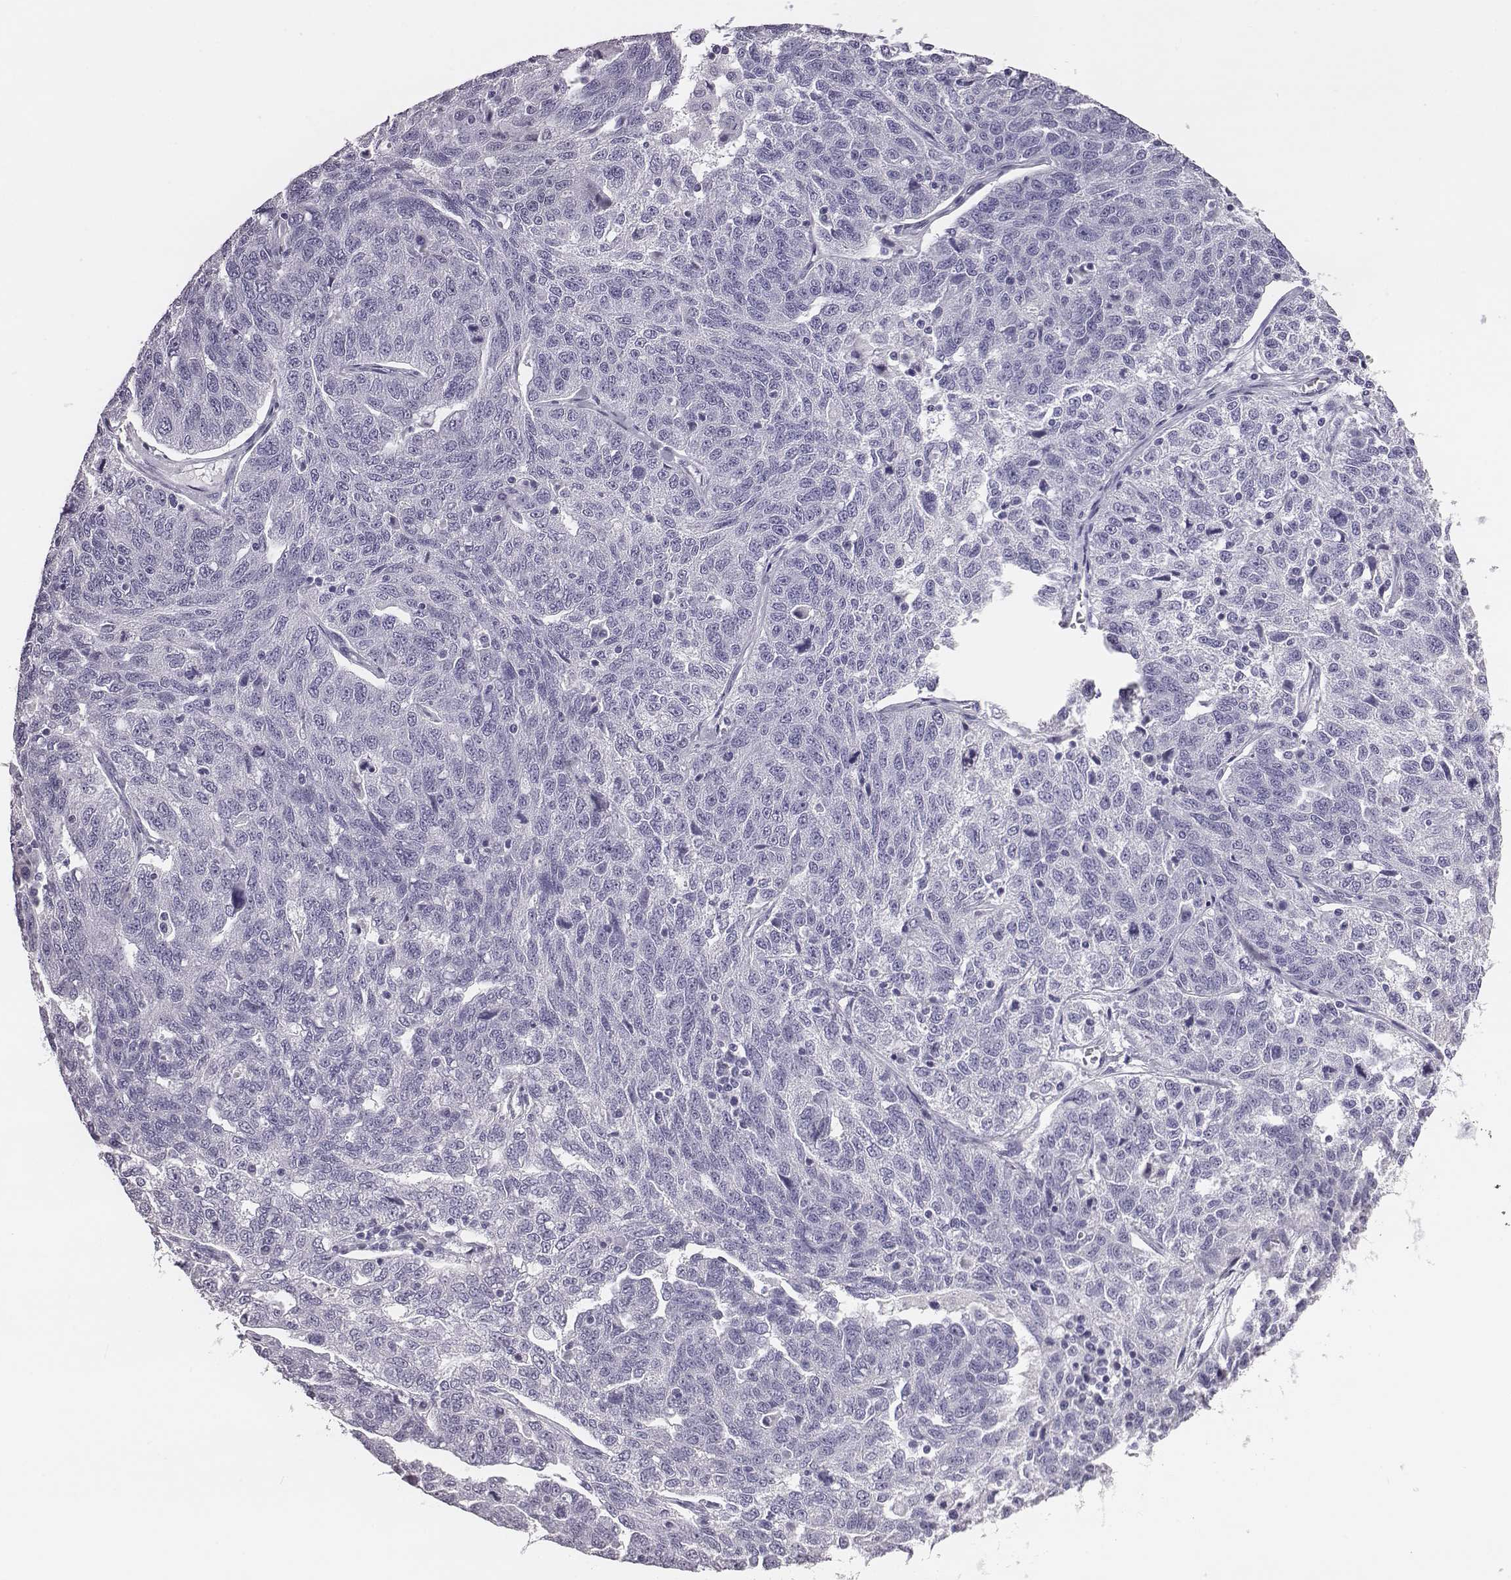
{"staining": {"intensity": "negative", "quantity": "none", "location": "none"}, "tissue": "ovarian cancer", "cell_type": "Tumor cells", "image_type": "cancer", "snomed": [{"axis": "morphology", "description": "Cystadenocarcinoma, serous, NOS"}, {"axis": "topography", "description": "Ovary"}], "caption": "The IHC image has no significant staining in tumor cells of ovarian cancer (serous cystadenocarcinoma) tissue.", "gene": "ACOD1", "patient": {"sex": "female", "age": 71}}